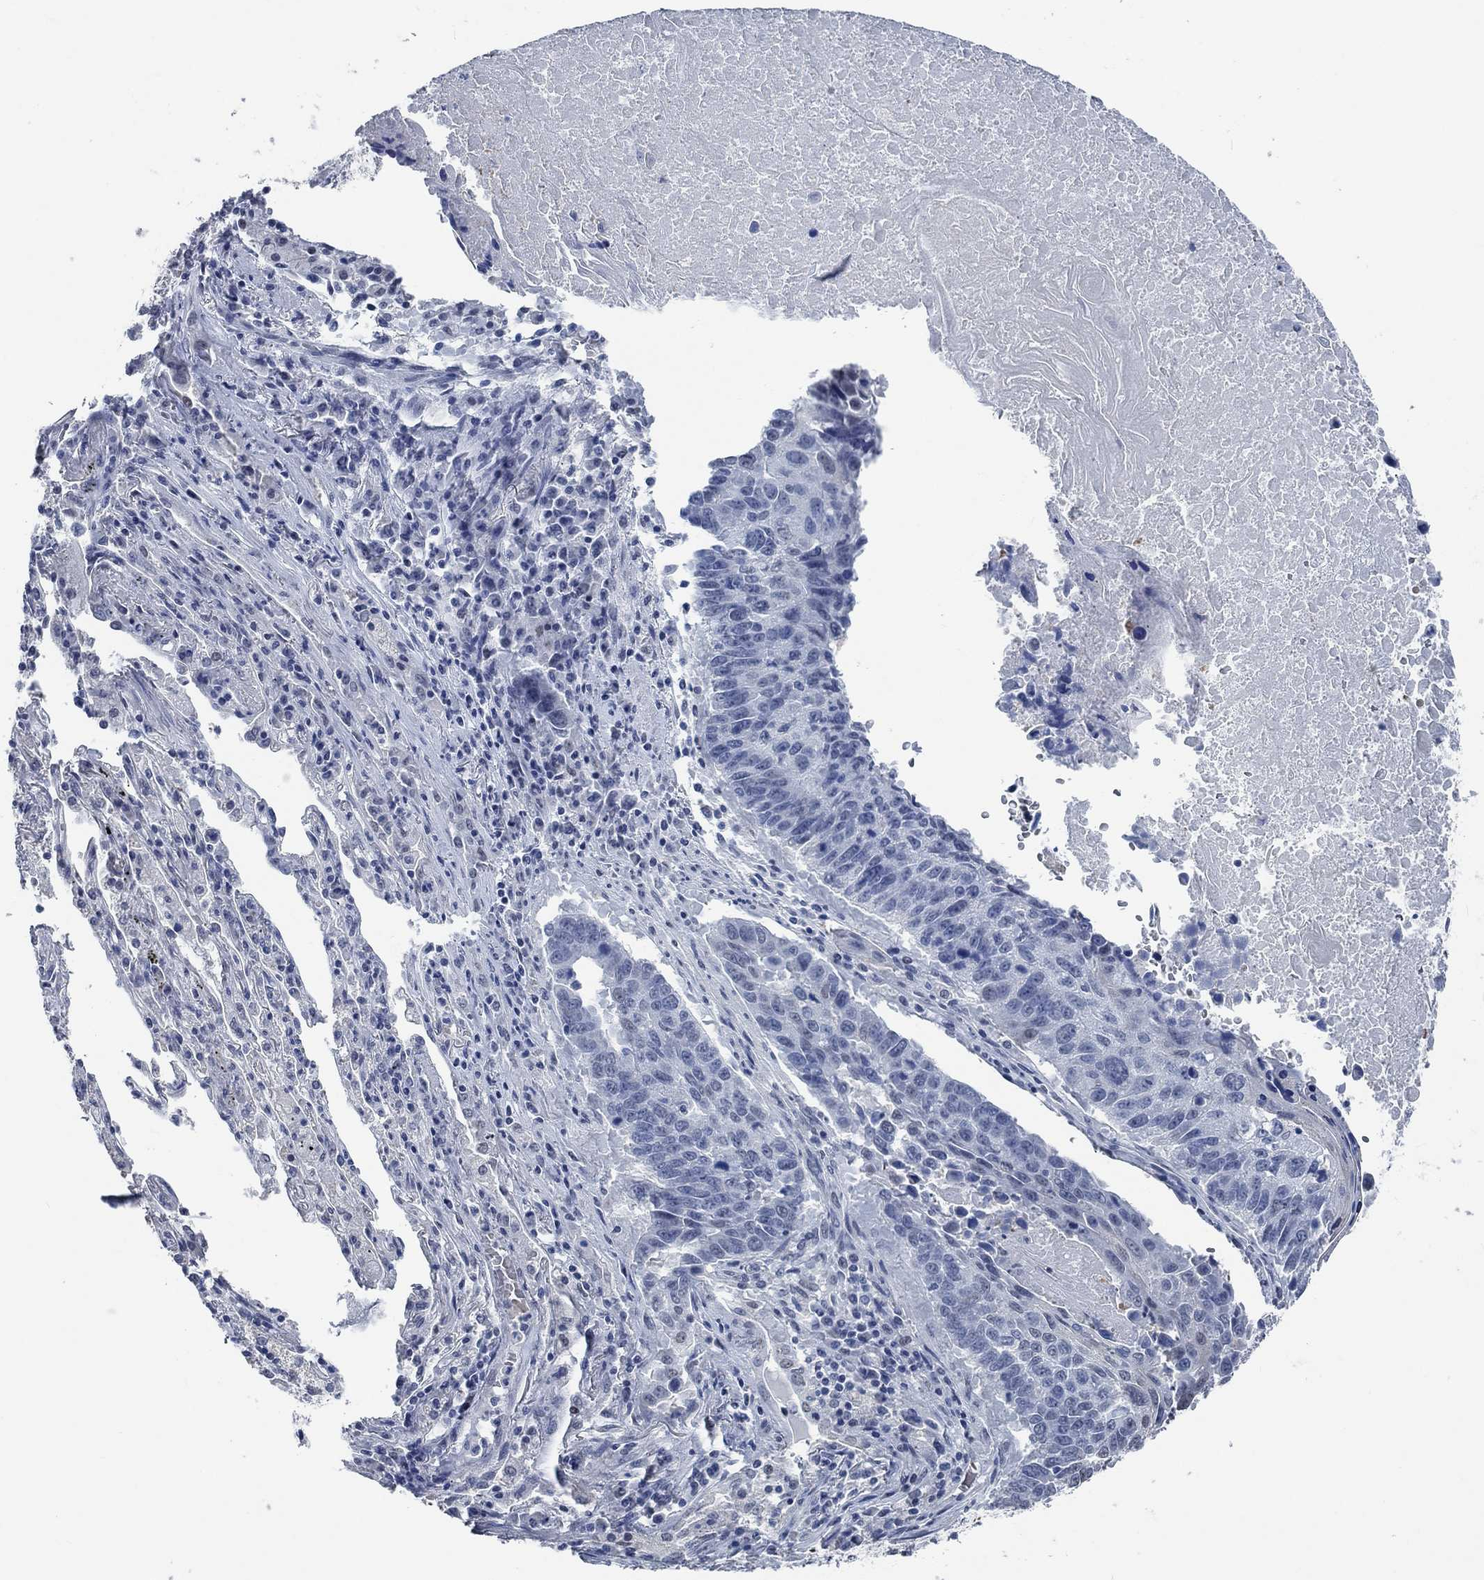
{"staining": {"intensity": "negative", "quantity": "none", "location": "none"}, "tissue": "lung cancer", "cell_type": "Tumor cells", "image_type": "cancer", "snomed": [{"axis": "morphology", "description": "Squamous cell carcinoma, NOS"}, {"axis": "topography", "description": "Lung"}], "caption": "DAB (3,3'-diaminobenzidine) immunohistochemical staining of human lung cancer exhibits no significant expression in tumor cells.", "gene": "OBSCN", "patient": {"sex": "male", "age": 73}}